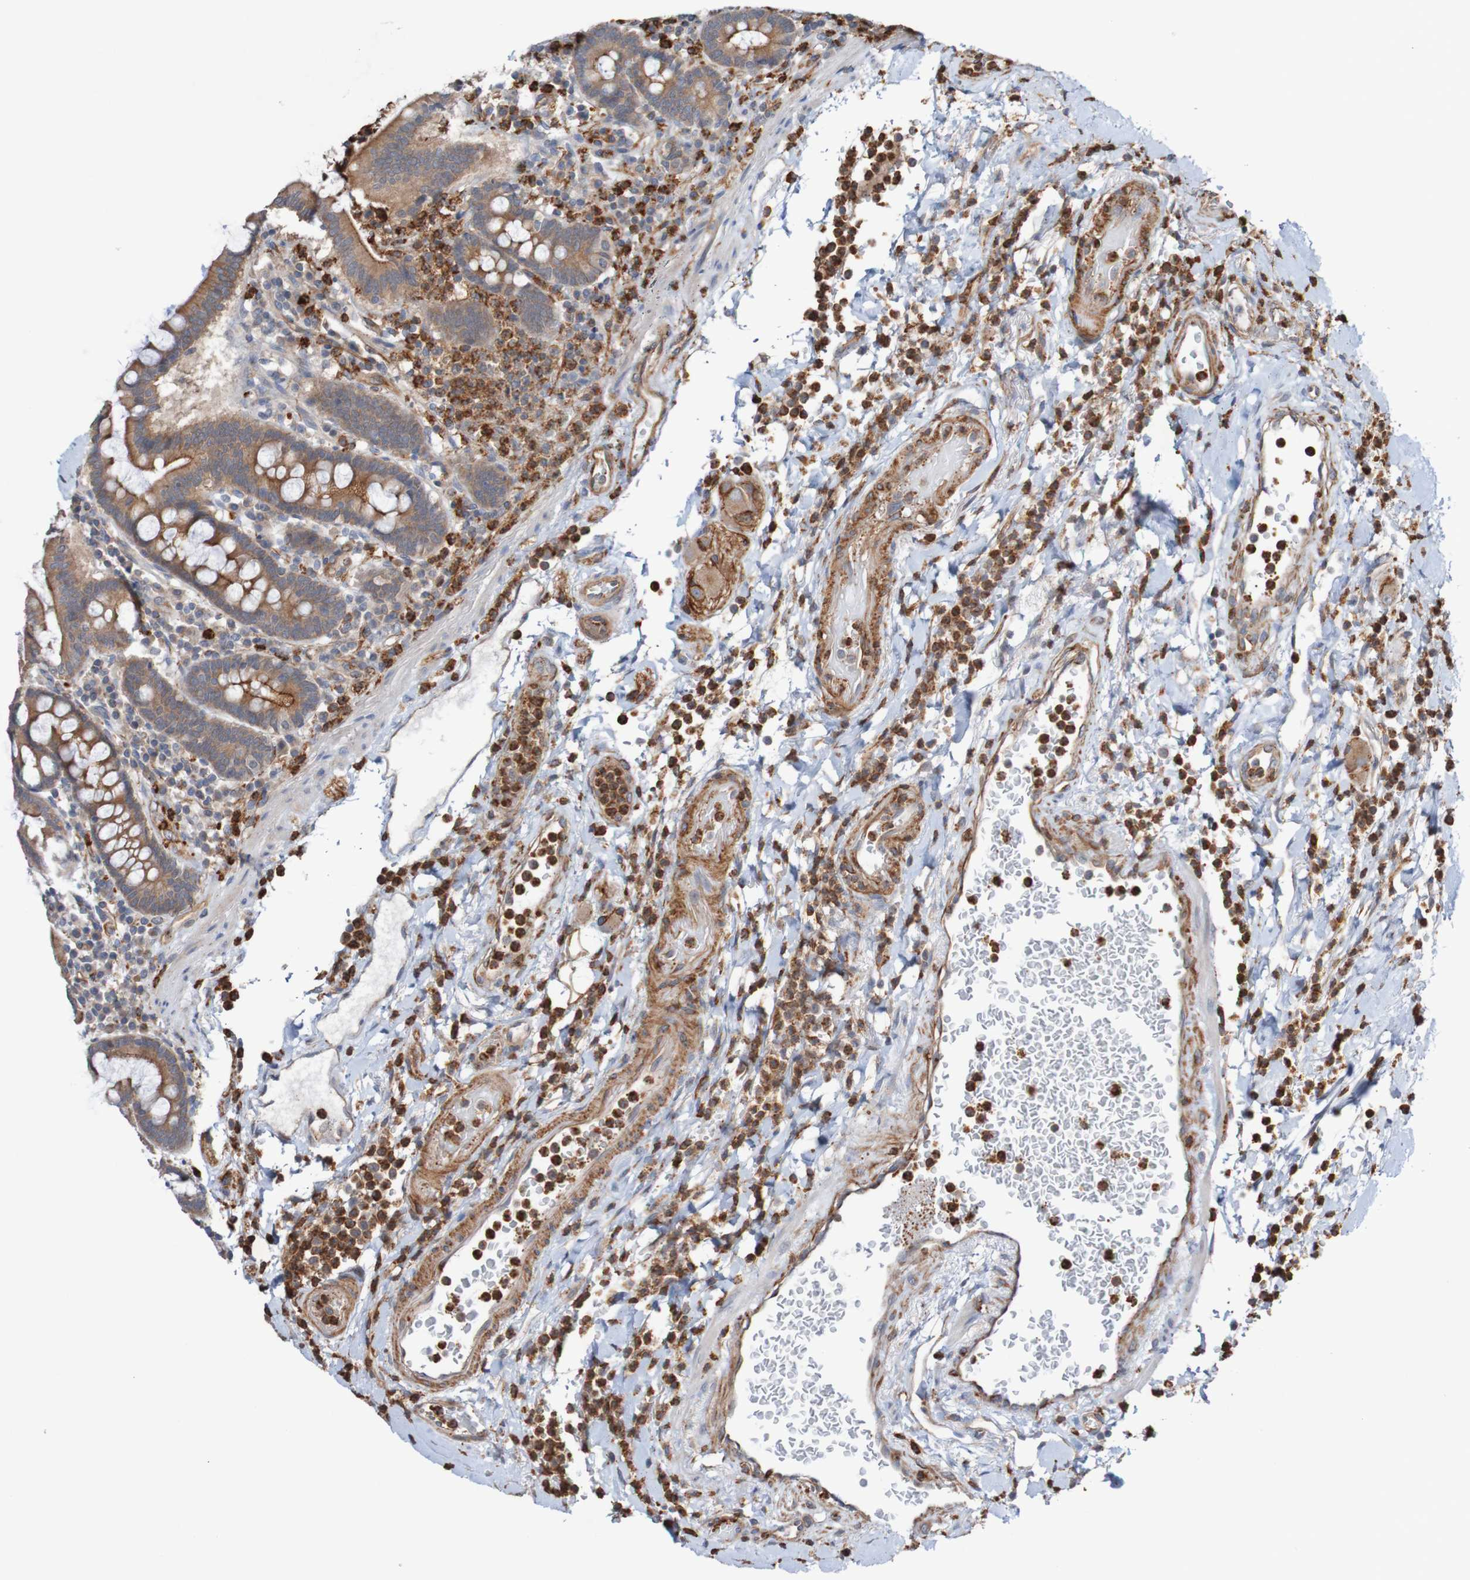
{"staining": {"intensity": "strong", "quantity": ">75%", "location": "cytoplasmic/membranous"}, "tissue": "stomach", "cell_type": "Glandular cells", "image_type": "normal", "snomed": [{"axis": "morphology", "description": "Normal tissue, NOS"}, {"axis": "topography", "description": "Stomach, upper"}], "caption": "Immunohistochemistry histopathology image of normal stomach: stomach stained using IHC shows high levels of strong protein expression localized specifically in the cytoplasmic/membranous of glandular cells, appearing as a cytoplasmic/membranous brown color.", "gene": "ST8SIA6", "patient": {"sex": "male", "age": 68}}